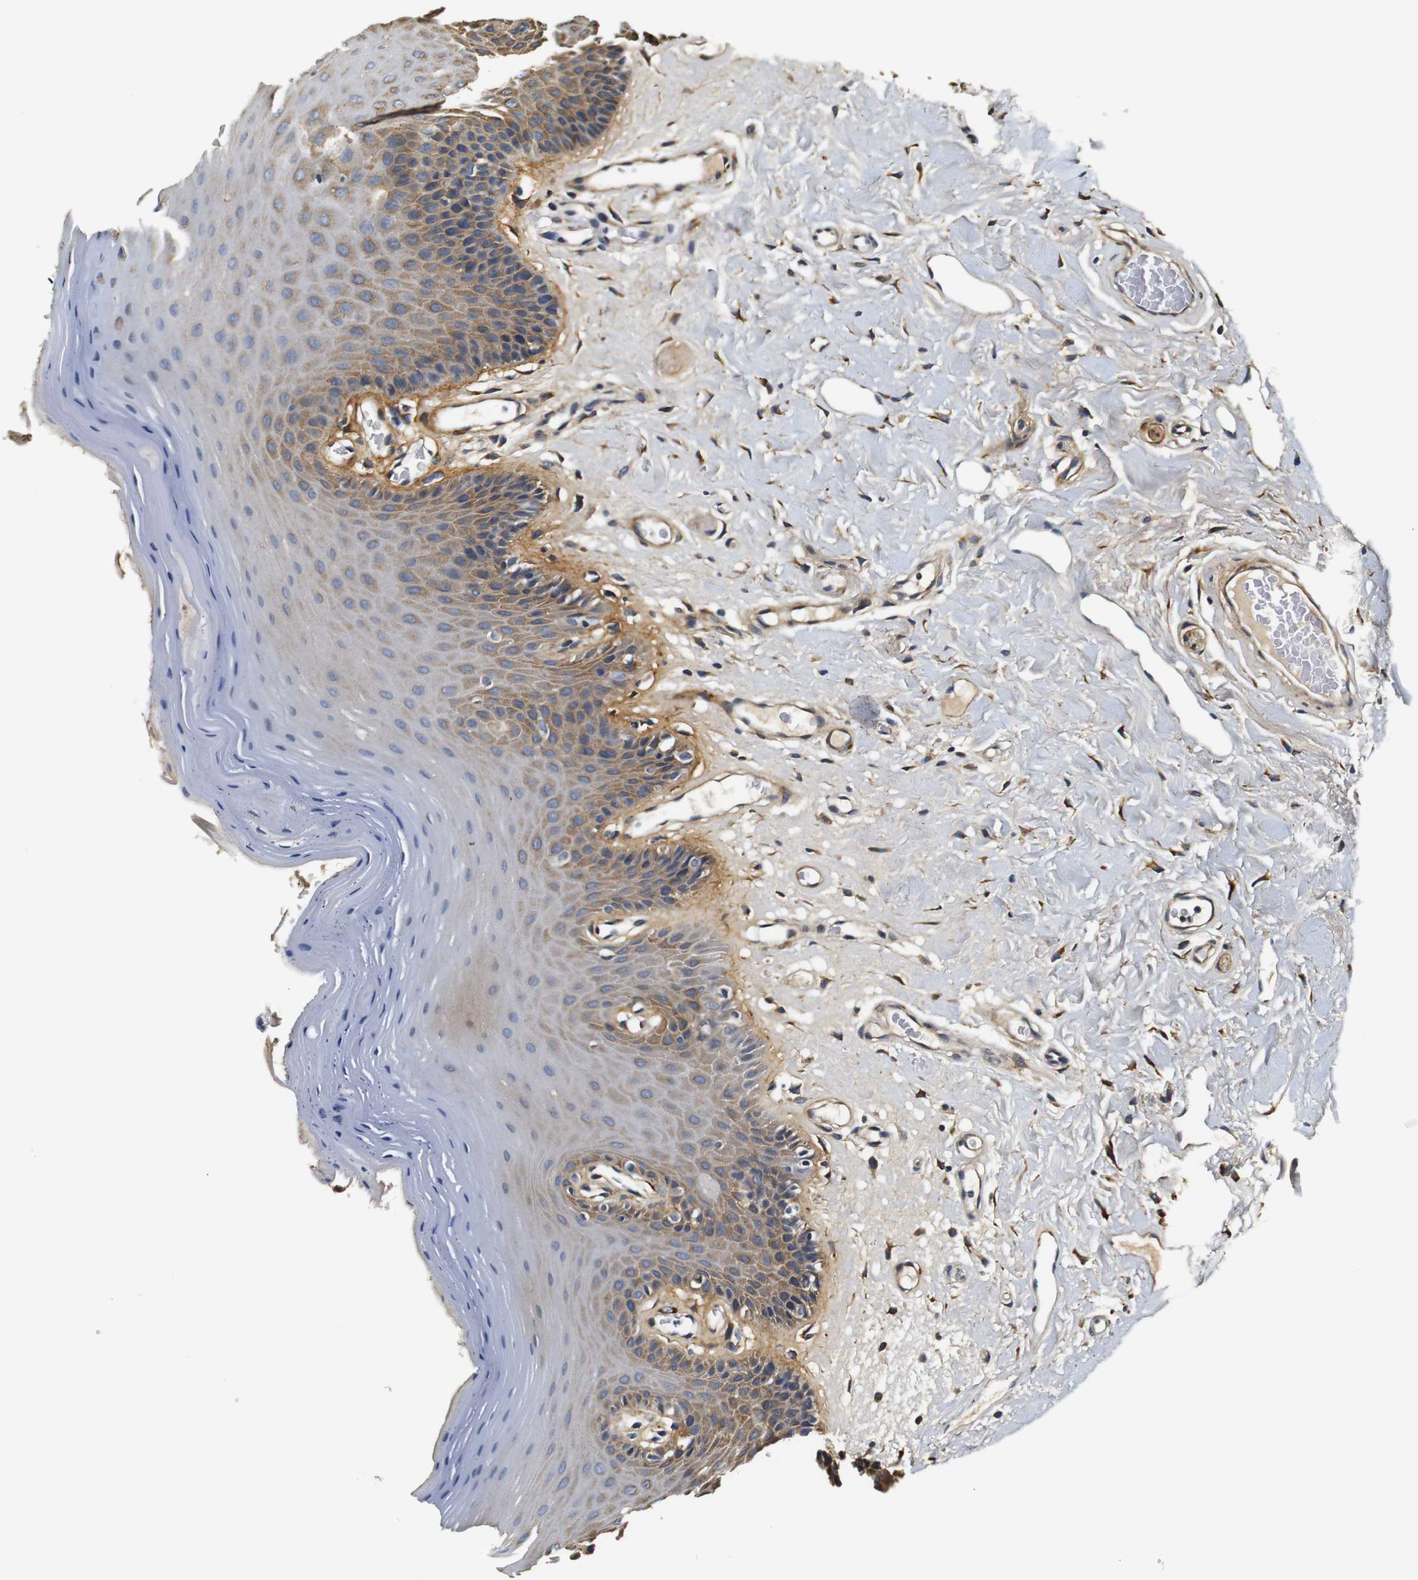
{"staining": {"intensity": "moderate", "quantity": "25%-75%", "location": "cytoplasmic/membranous"}, "tissue": "oral mucosa", "cell_type": "Squamous epithelial cells", "image_type": "normal", "snomed": [{"axis": "morphology", "description": "Normal tissue, NOS"}, {"axis": "morphology", "description": "Squamous cell carcinoma, NOS"}, {"axis": "topography", "description": "Skeletal muscle"}, {"axis": "topography", "description": "Adipose tissue"}, {"axis": "topography", "description": "Vascular tissue"}, {"axis": "topography", "description": "Oral tissue"}, {"axis": "topography", "description": "Peripheral nerve tissue"}, {"axis": "topography", "description": "Head-Neck"}], "caption": "This micrograph exhibits IHC staining of normal oral mucosa, with medium moderate cytoplasmic/membranous expression in about 25%-75% of squamous epithelial cells.", "gene": "COL1A1", "patient": {"sex": "male", "age": 71}}